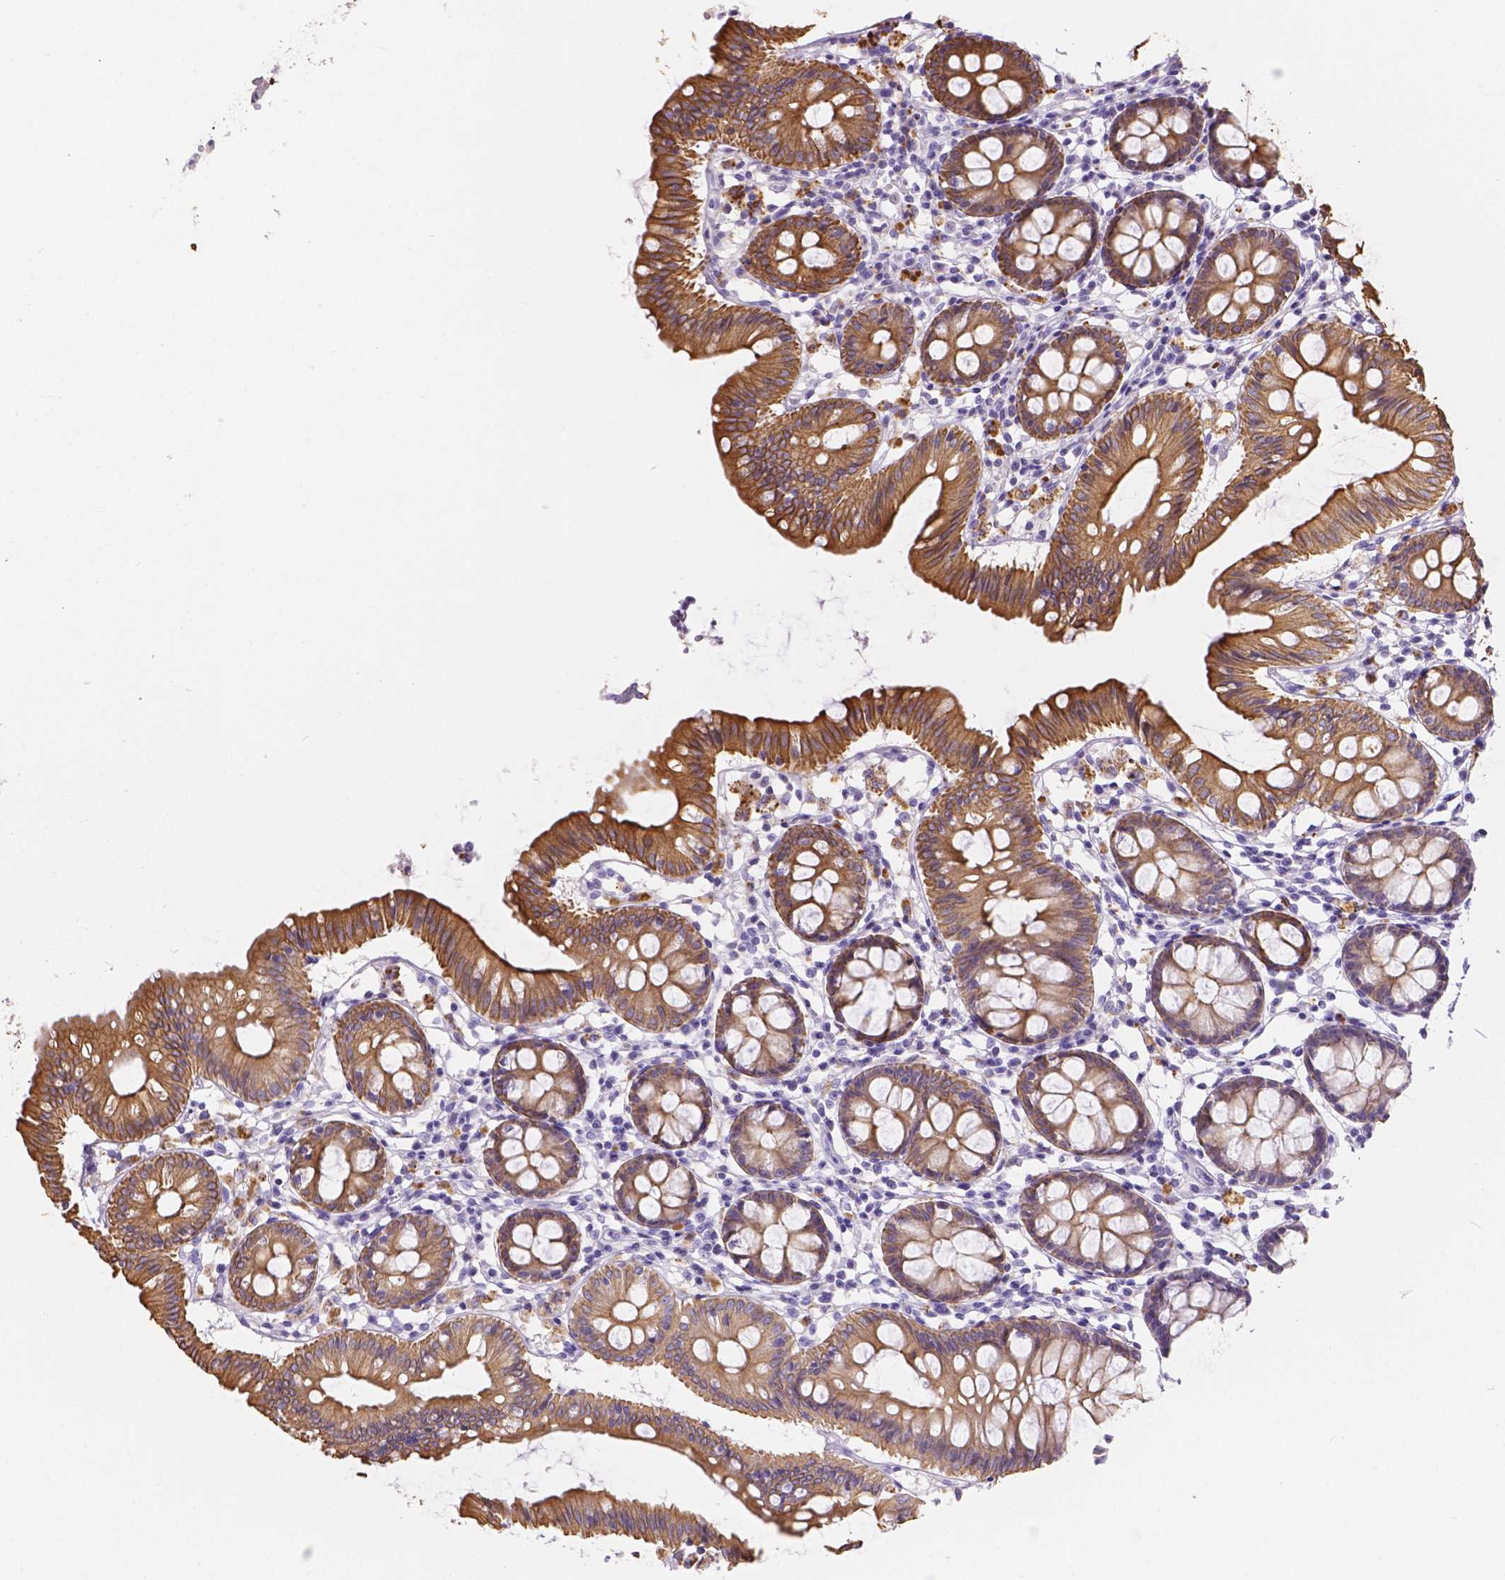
{"staining": {"intensity": "negative", "quantity": "none", "location": "none"}, "tissue": "colon", "cell_type": "Endothelial cells", "image_type": "normal", "snomed": [{"axis": "morphology", "description": "Normal tissue, NOS"}, {"axis": "topography", "description": "Colon"}], "caption": "Photomicrograph shows no protein staining in endothelial cells of normal colon. (DAB IHC, high magnification).", "gene": "DMWD", "patient": {"sex": "female", "age": 84}}